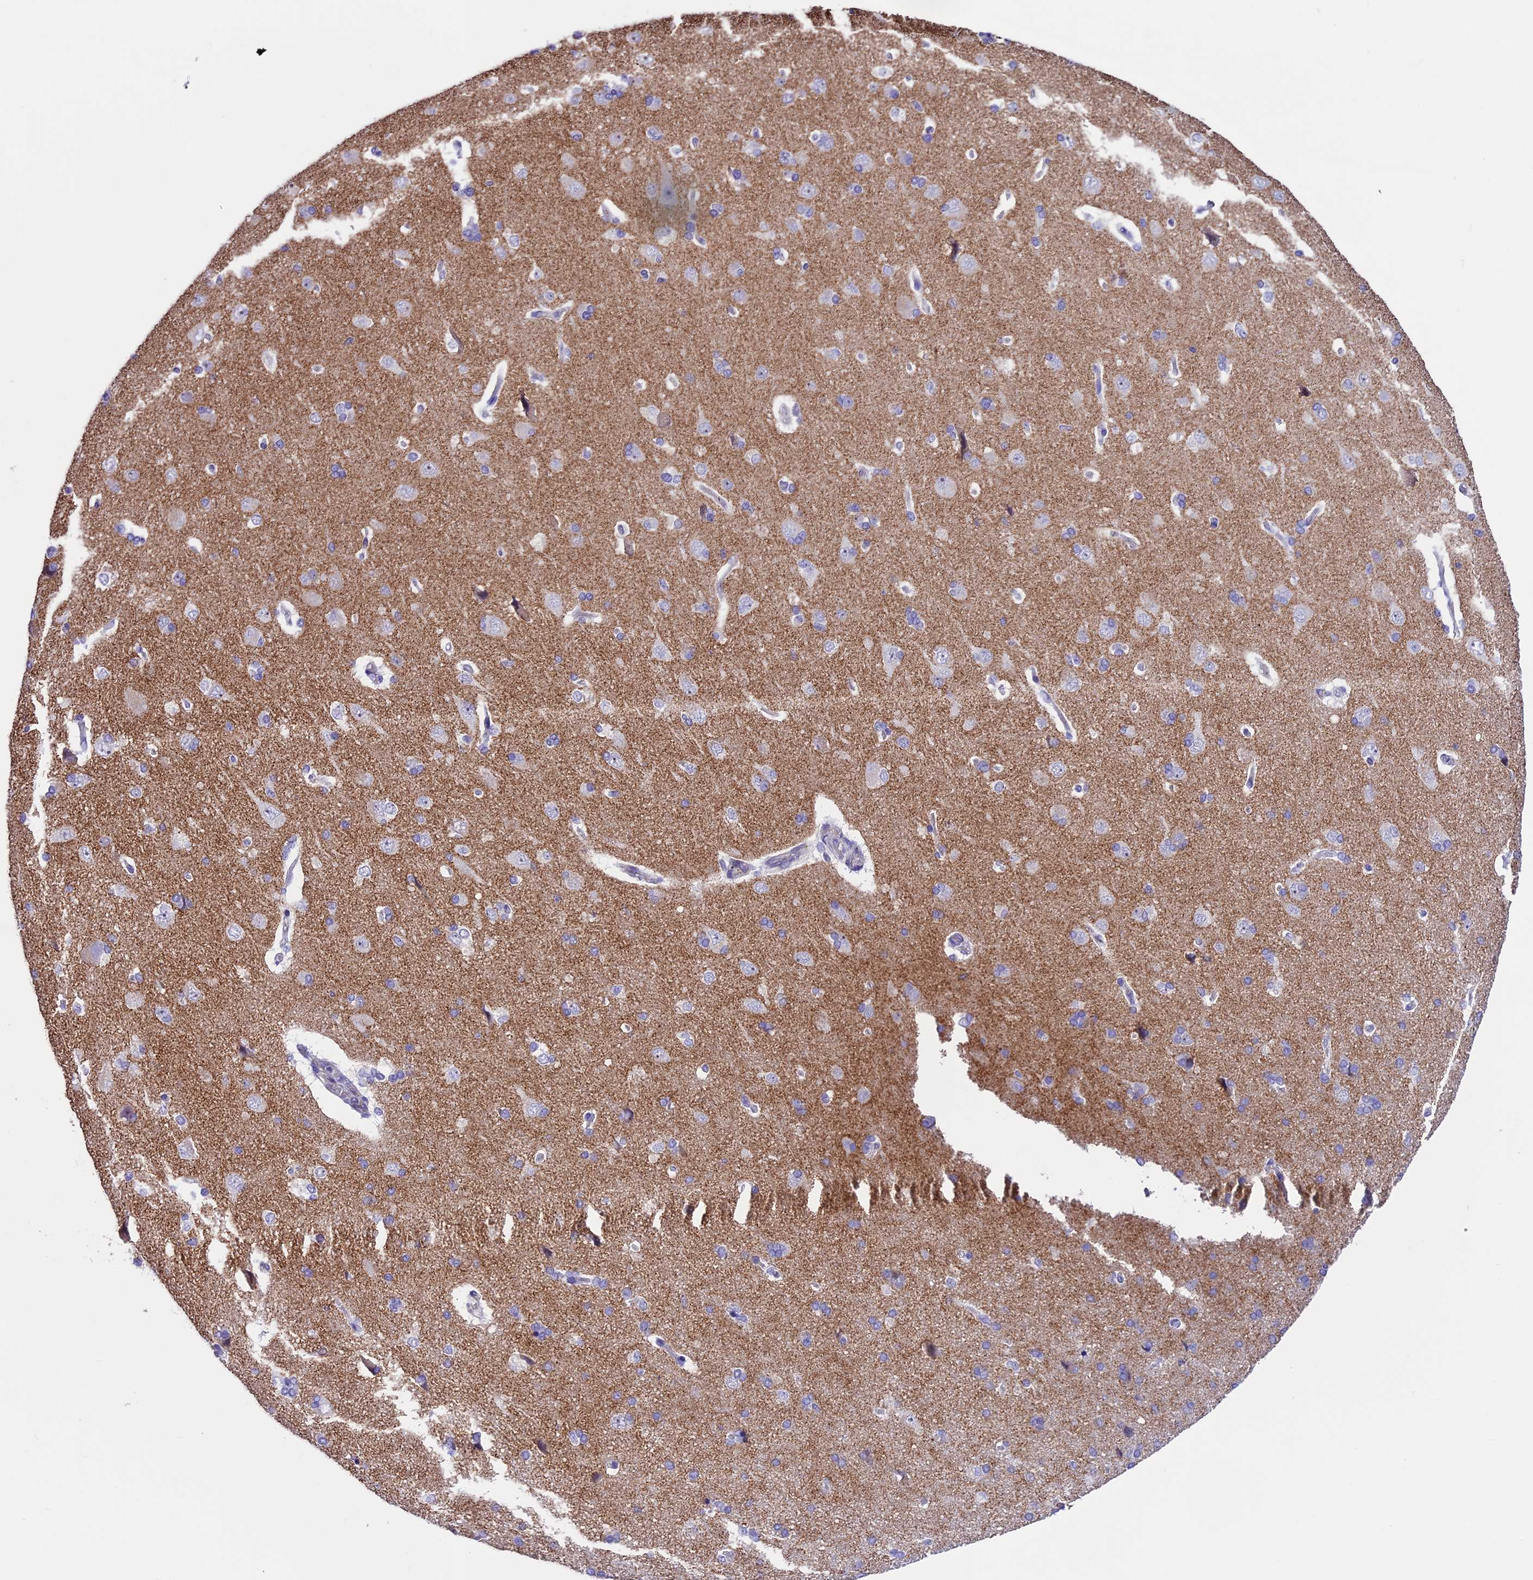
{"staining": {"intensity": "negative", "quantity": "none", "location": "none"}, "tissue": "cerebral cortex", "cell_type": "Endothelial cells", "image_type": "normal", "snomed": [{"axis": "morphology", "description": "Normal tissue, NOS"}, {"axis": "topography", "description": "Cerebral cortex"}], "caption": "Immunohistochemistry histopathology image of normal human cerebral cortex stained for a protein (brown), which shows no positivity in endothelial cells. (Stains: DAB (3,3'-diaminobenzidine) immunohistochemistry with hematoxylin counter stain, Microscopy: brightfield microscopy at high magnification).", "gene": "PRR15", "patient": {"sex": "male", "age": 62}}